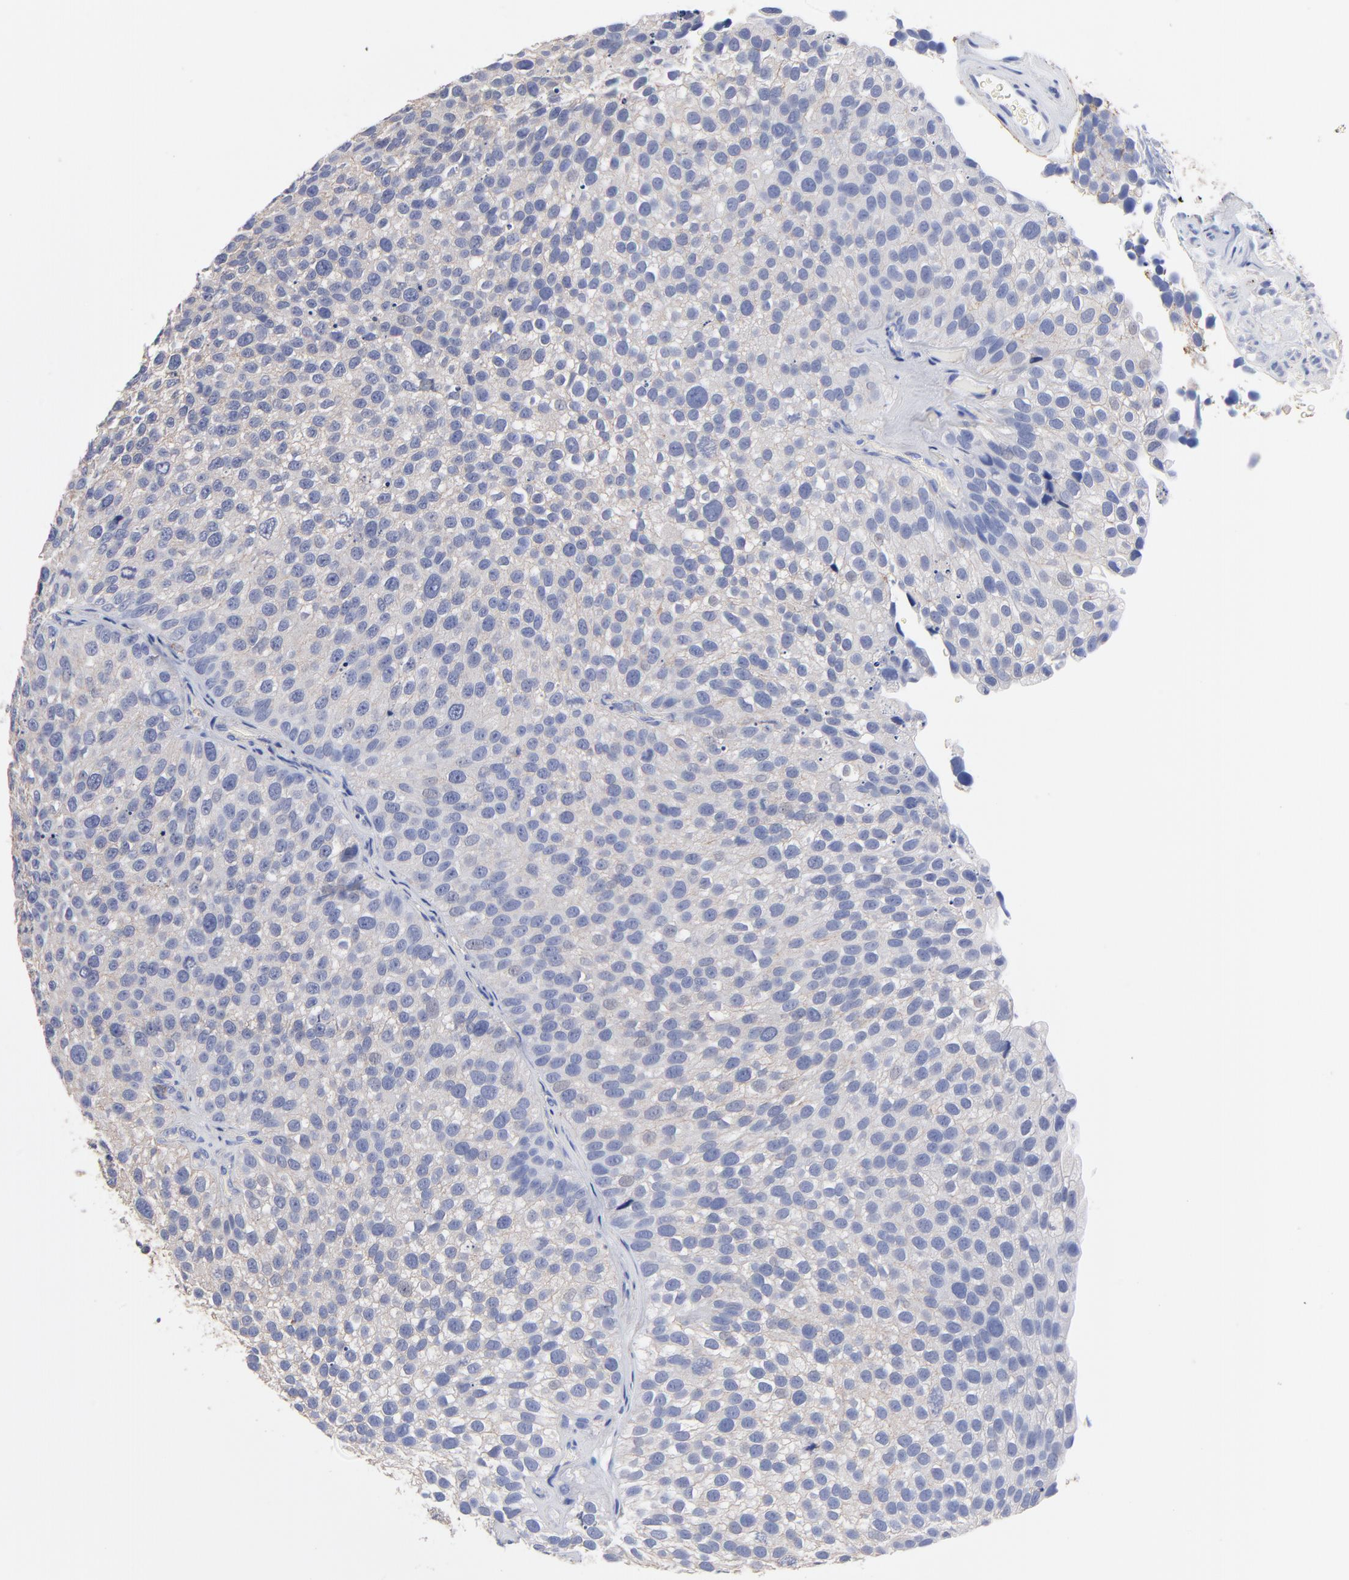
{"staining": {"intensity": "weak", "quantity": "25%-75%", "location": "cytoplasmic/membranous"}, "tissue": "urothelial cancer", "cell_type": "Tumor cells", "image_type": "cancer", "snomed": [{"axis": "morphology", "description": "Urothelial carcinoma, High grade"}, {"axis": "topography", "description": "Urinary bladder"}], "caption": "Protein staining by IHC shows weak cytoplasmic/membranous staining in about 25%-75% of tumor cells in urothelial cancer.", "gene": "ASL", "patient": {"sex": "male", "age": 72}}